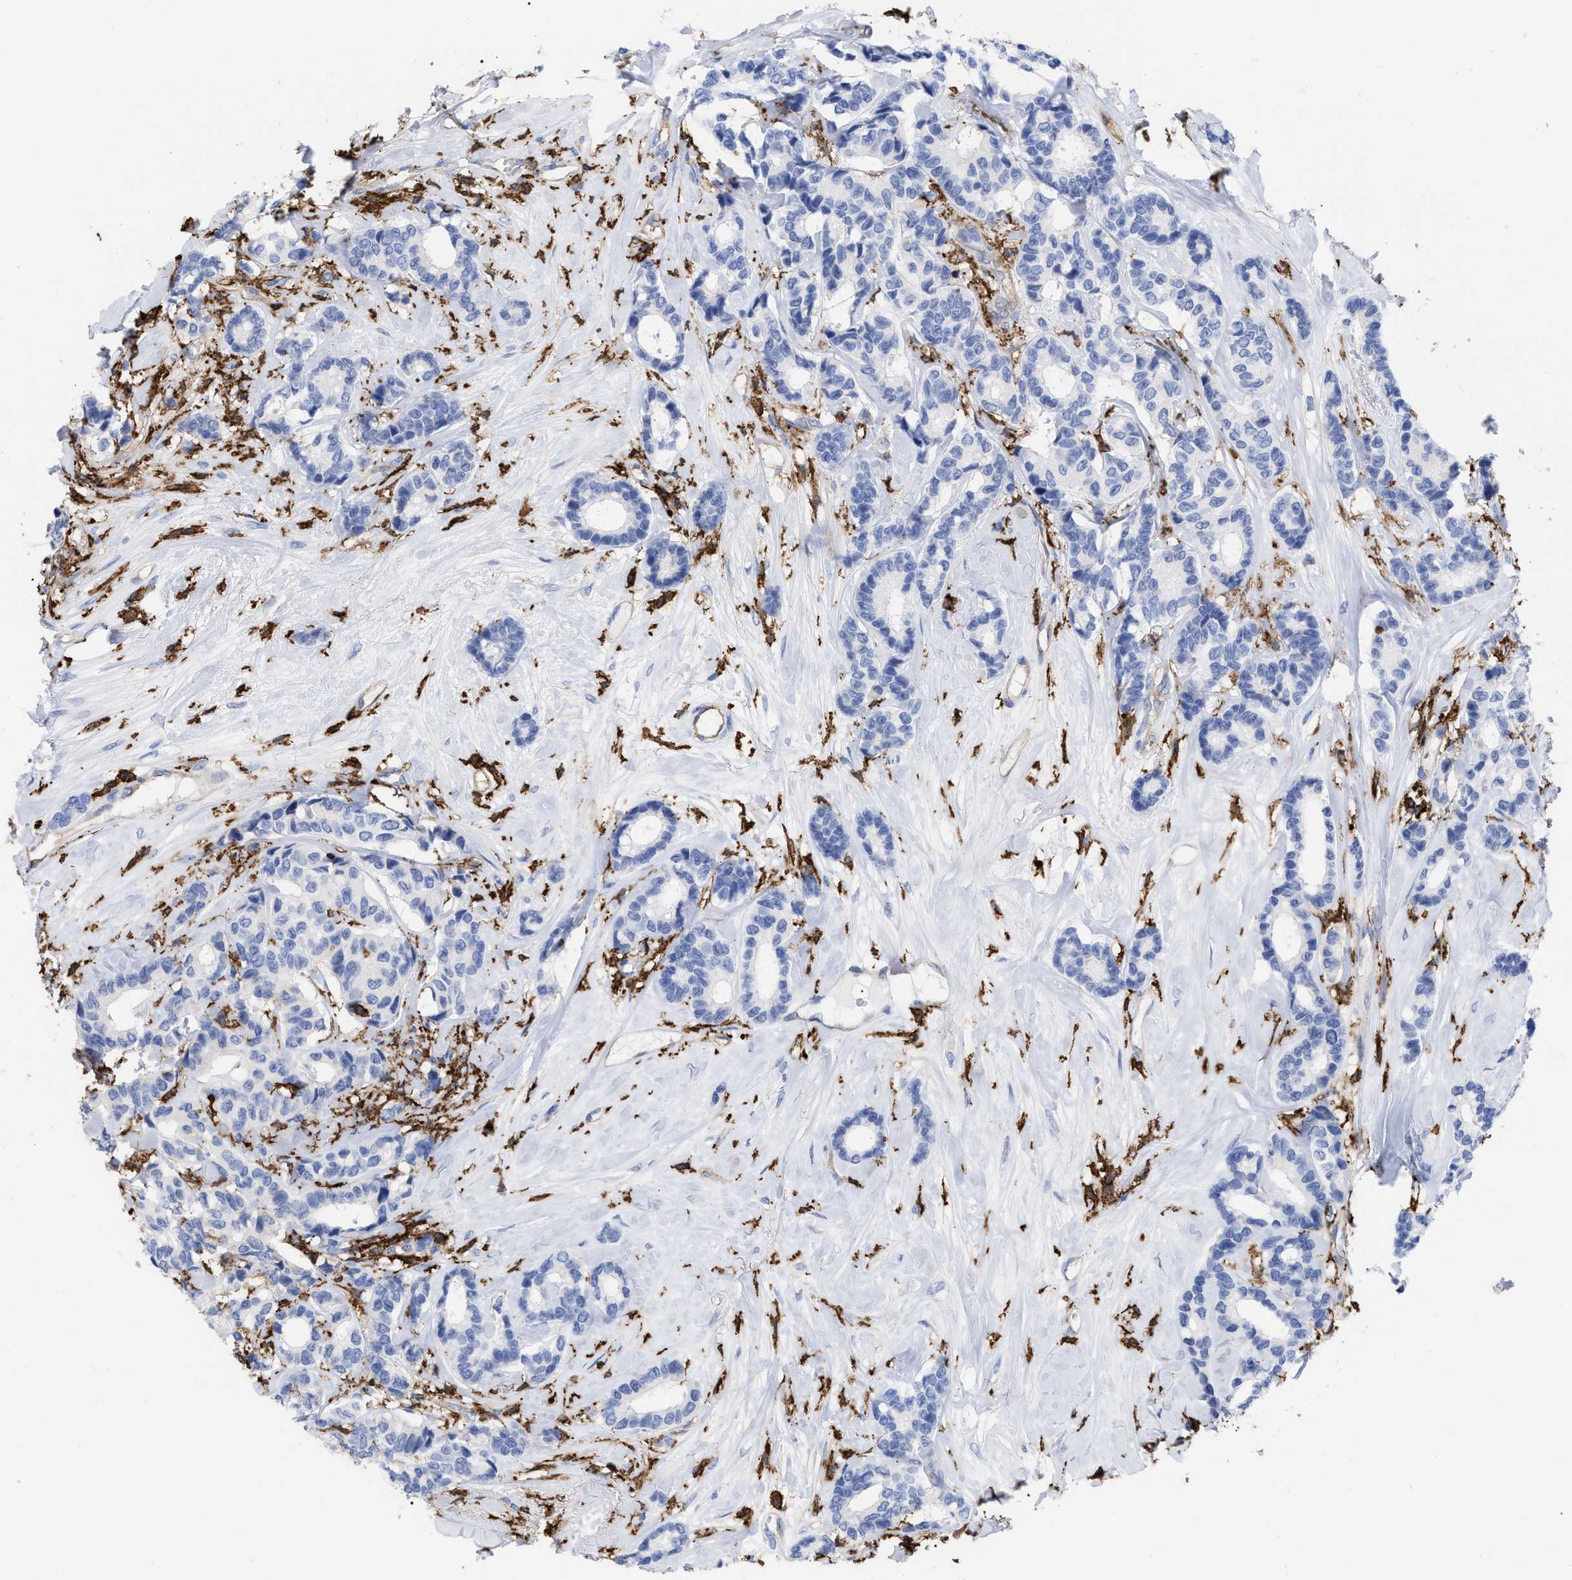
{"staining": {"intensity": "negative", "quantity": "none", "location": "none"}, "tissue": "breast cancer", "cell_type": "Tumor cells", "image_type": "cancer", "snomed": [{"axis": "morphology", "description": "Duct carcinoma"}, {"axis": "topography", "description": "Breast"}], "caption": "IHC of invasive ductal carcinoma (breast) reveals no staining in tumor cells. Nuclei are stained in blue.", "gene": "HCLS1", "patient": {"sex": "female", "age": 87}}